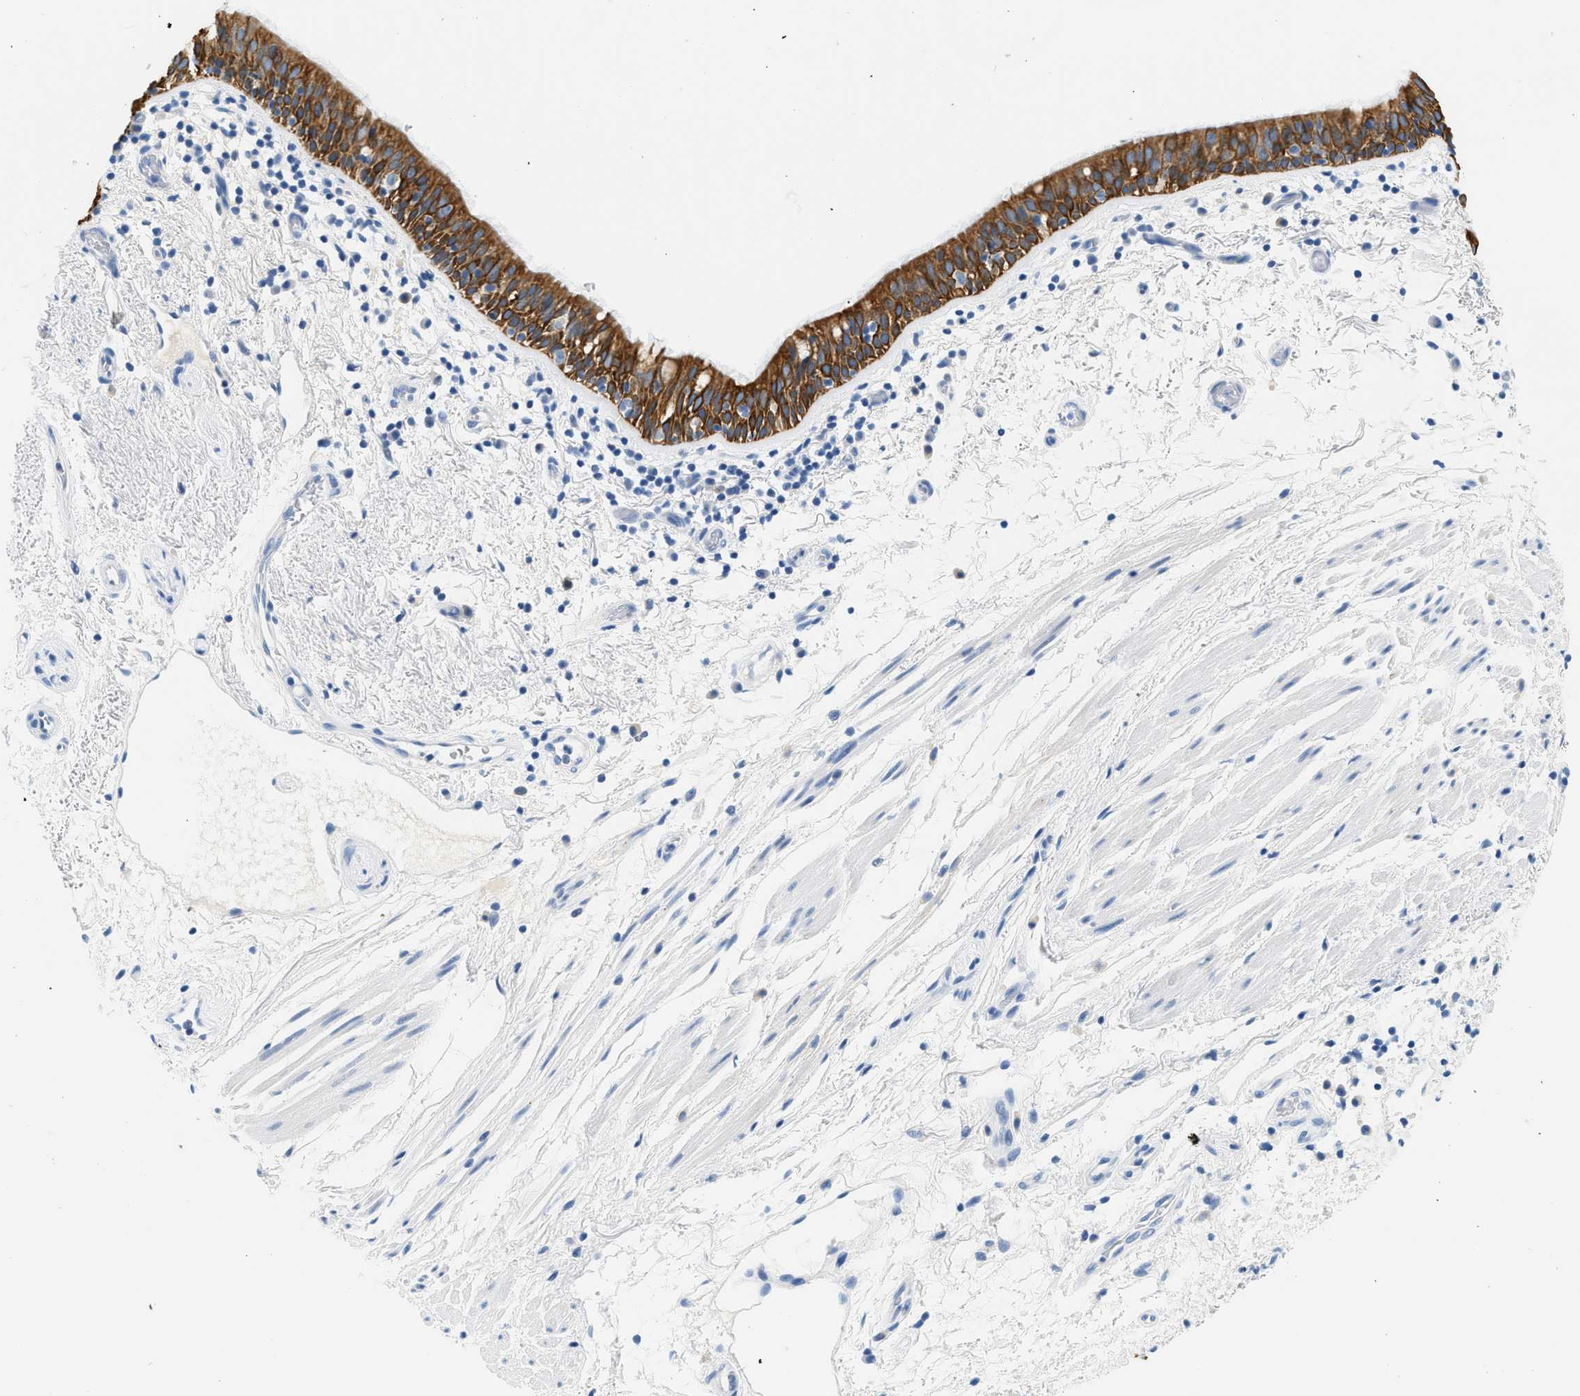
{"staining": {"intensity": "strong", "quantity": ">75%", "location": "cytoplasmic/membranous"}, "tissue": "bronchus", "cell_type": "Respiratory epithelial cells", "image_type": "normal", "snomed": [{"axis": "morphology", "description": "Normal tissue, NOS"}, {"axis": "morphology", "description": "Inflammation, NOS"}, {"axis": "topography", "description": "Cartilage tissue"}, {"axis": "topography", "description": "Bronchus"}], "caption": "A high-resolution histopathology image shows immunohistochemistry staining of unremarkable bronchus, which reveals strong cytoplasmic/membranous expression in about >75% of respiratory epithelial cells.", "gene": "STXBP2", "patient": {"sex": "male", "age": 77}}